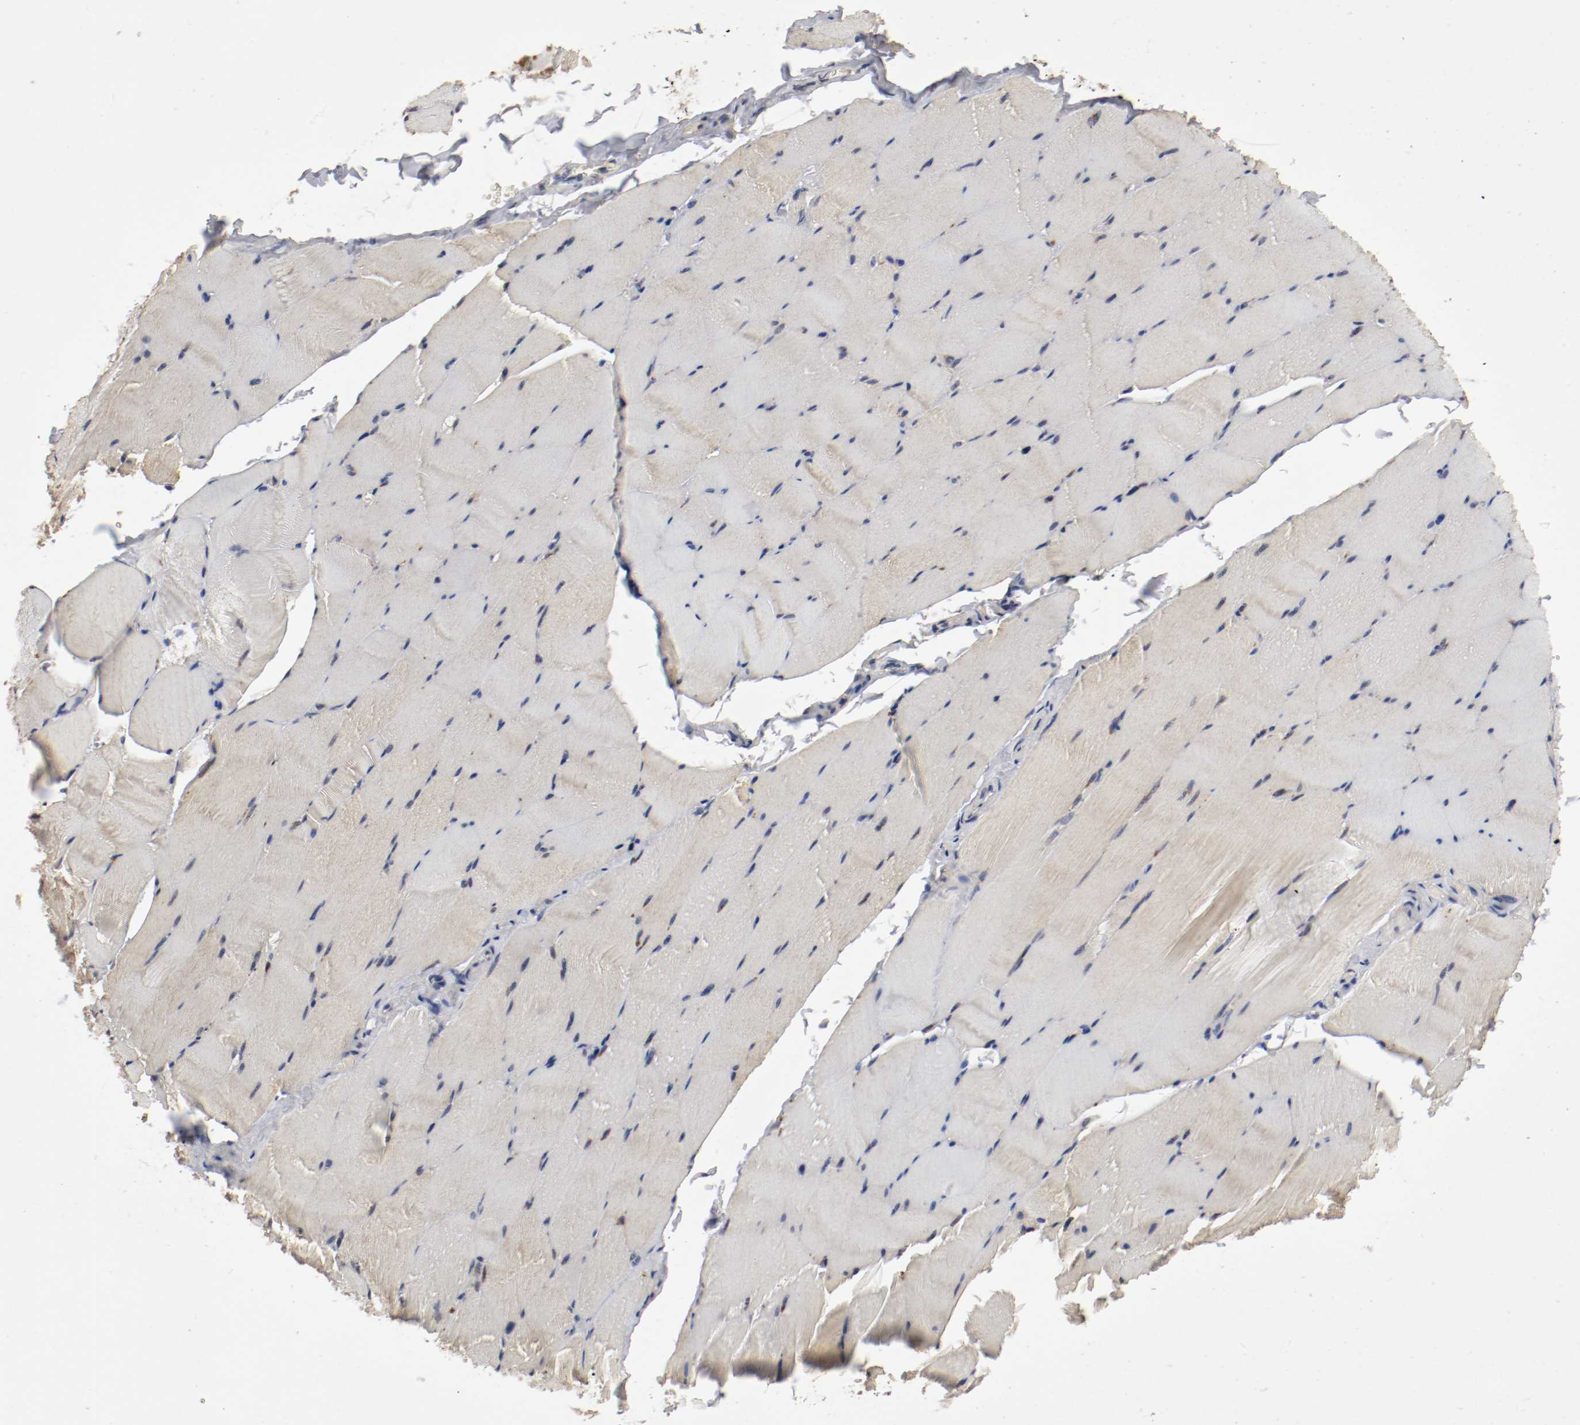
{"staining": {"intensity": "weak", "quantity": ">75%", "location": "cytoplasmic/membranous"}, "tissue": "skeletal muscle", "cell_type": "Myocytes", "image_type": "normal", "snomed": [{"axis": "morphology", "description": "Normal tissue, NOS"}, {"axis": "topography", "description": "Skeletal muscle"}], "caption": "The micrograph reveals a brown stain indicating the presence of a protein in the cytoplasmic/membranous of myocytes in skeletal muscle.", "gene": "REN", "patient": {"sex": "male", "age": 62}}